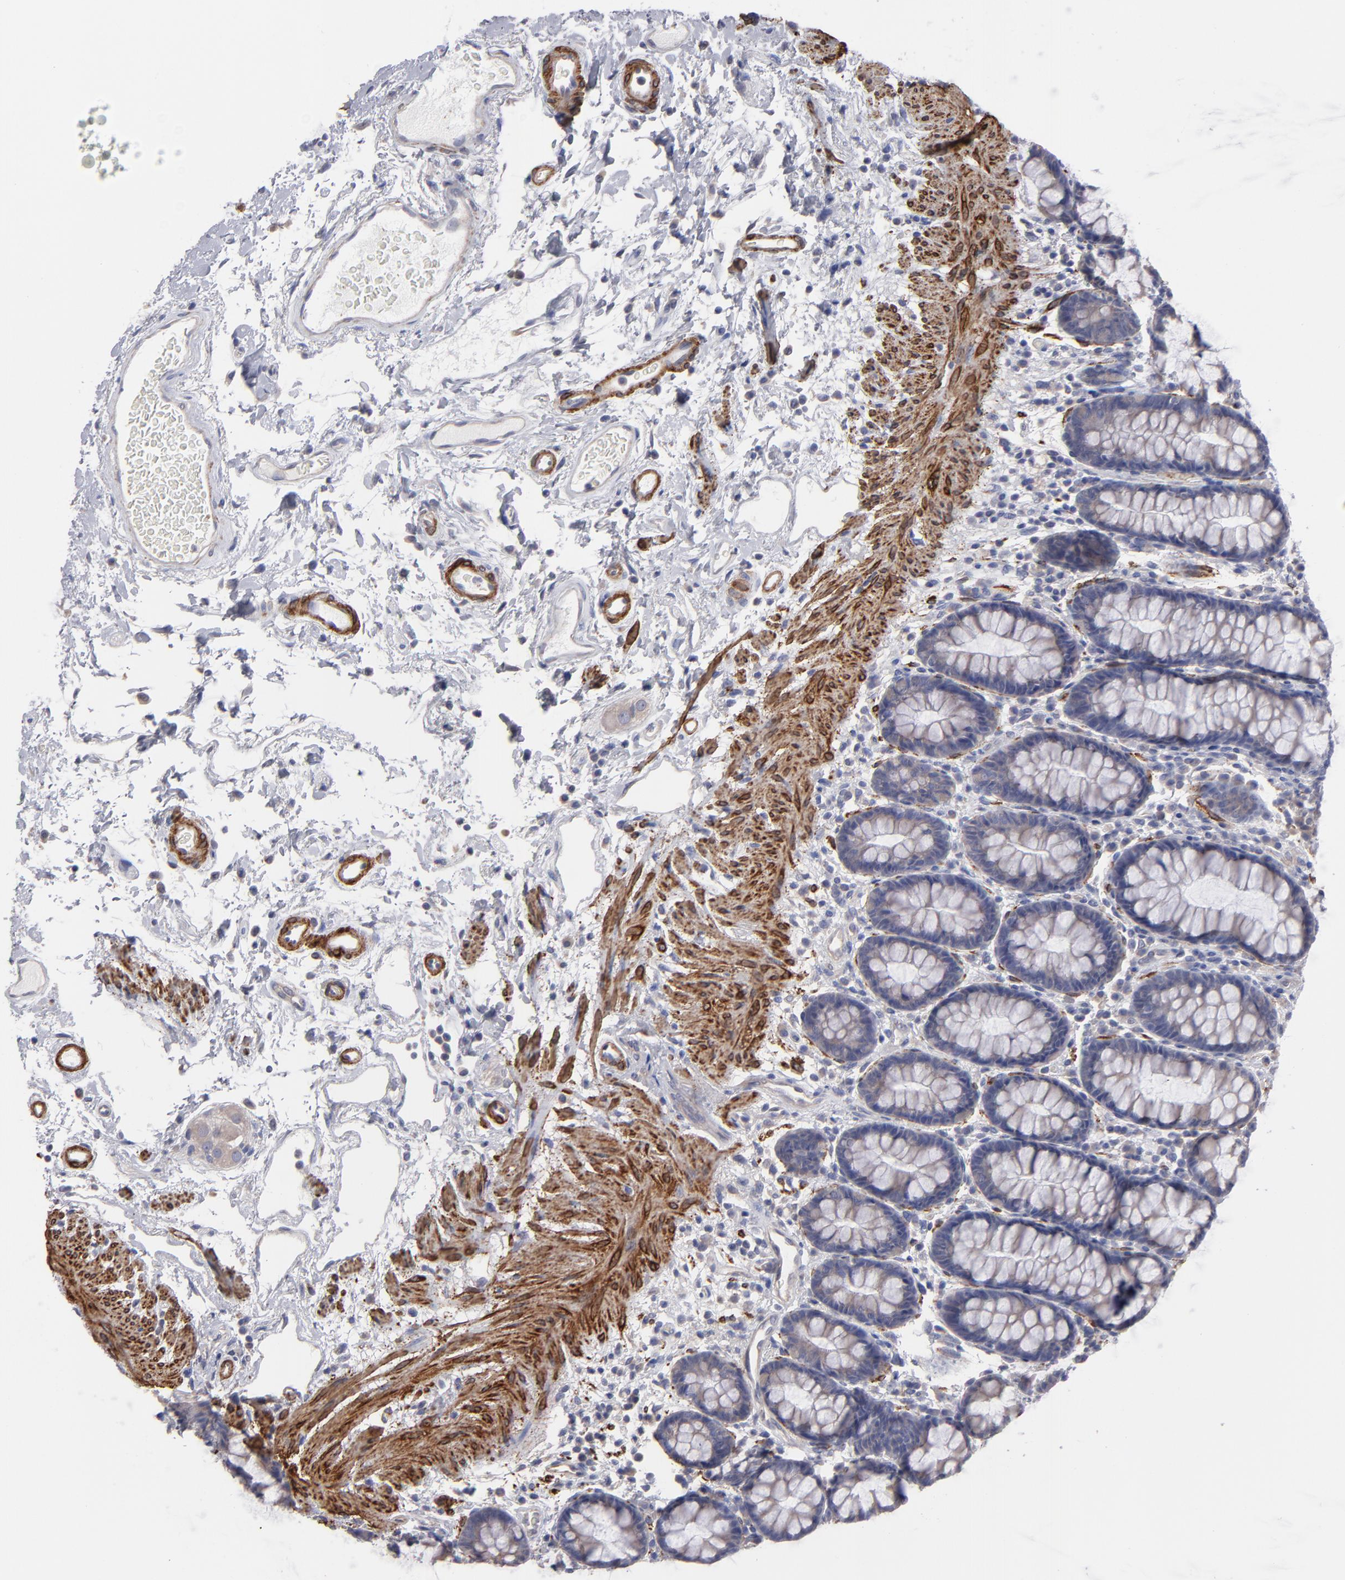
{"staining": {"intensity": "weak", "quantity": ">75%", "location": "cytoplasmic/membranous"}, "tissue": "rectum", "cell_type": "Glandular cells", "image_type": "normal", "snomed": [{"axis": "morphology", "description": "Normal tissue, NOS"}, {"axis": "topography", "description": "Rectum"}], "caption": "Immunohistochemical staining of normal rectum reveals low levels of weak cytoplasmic/membranous positivity in approximately >75% of glandular cells.", "gene": "SLMAP", "patient": {"sex": "male", "age": 92}}